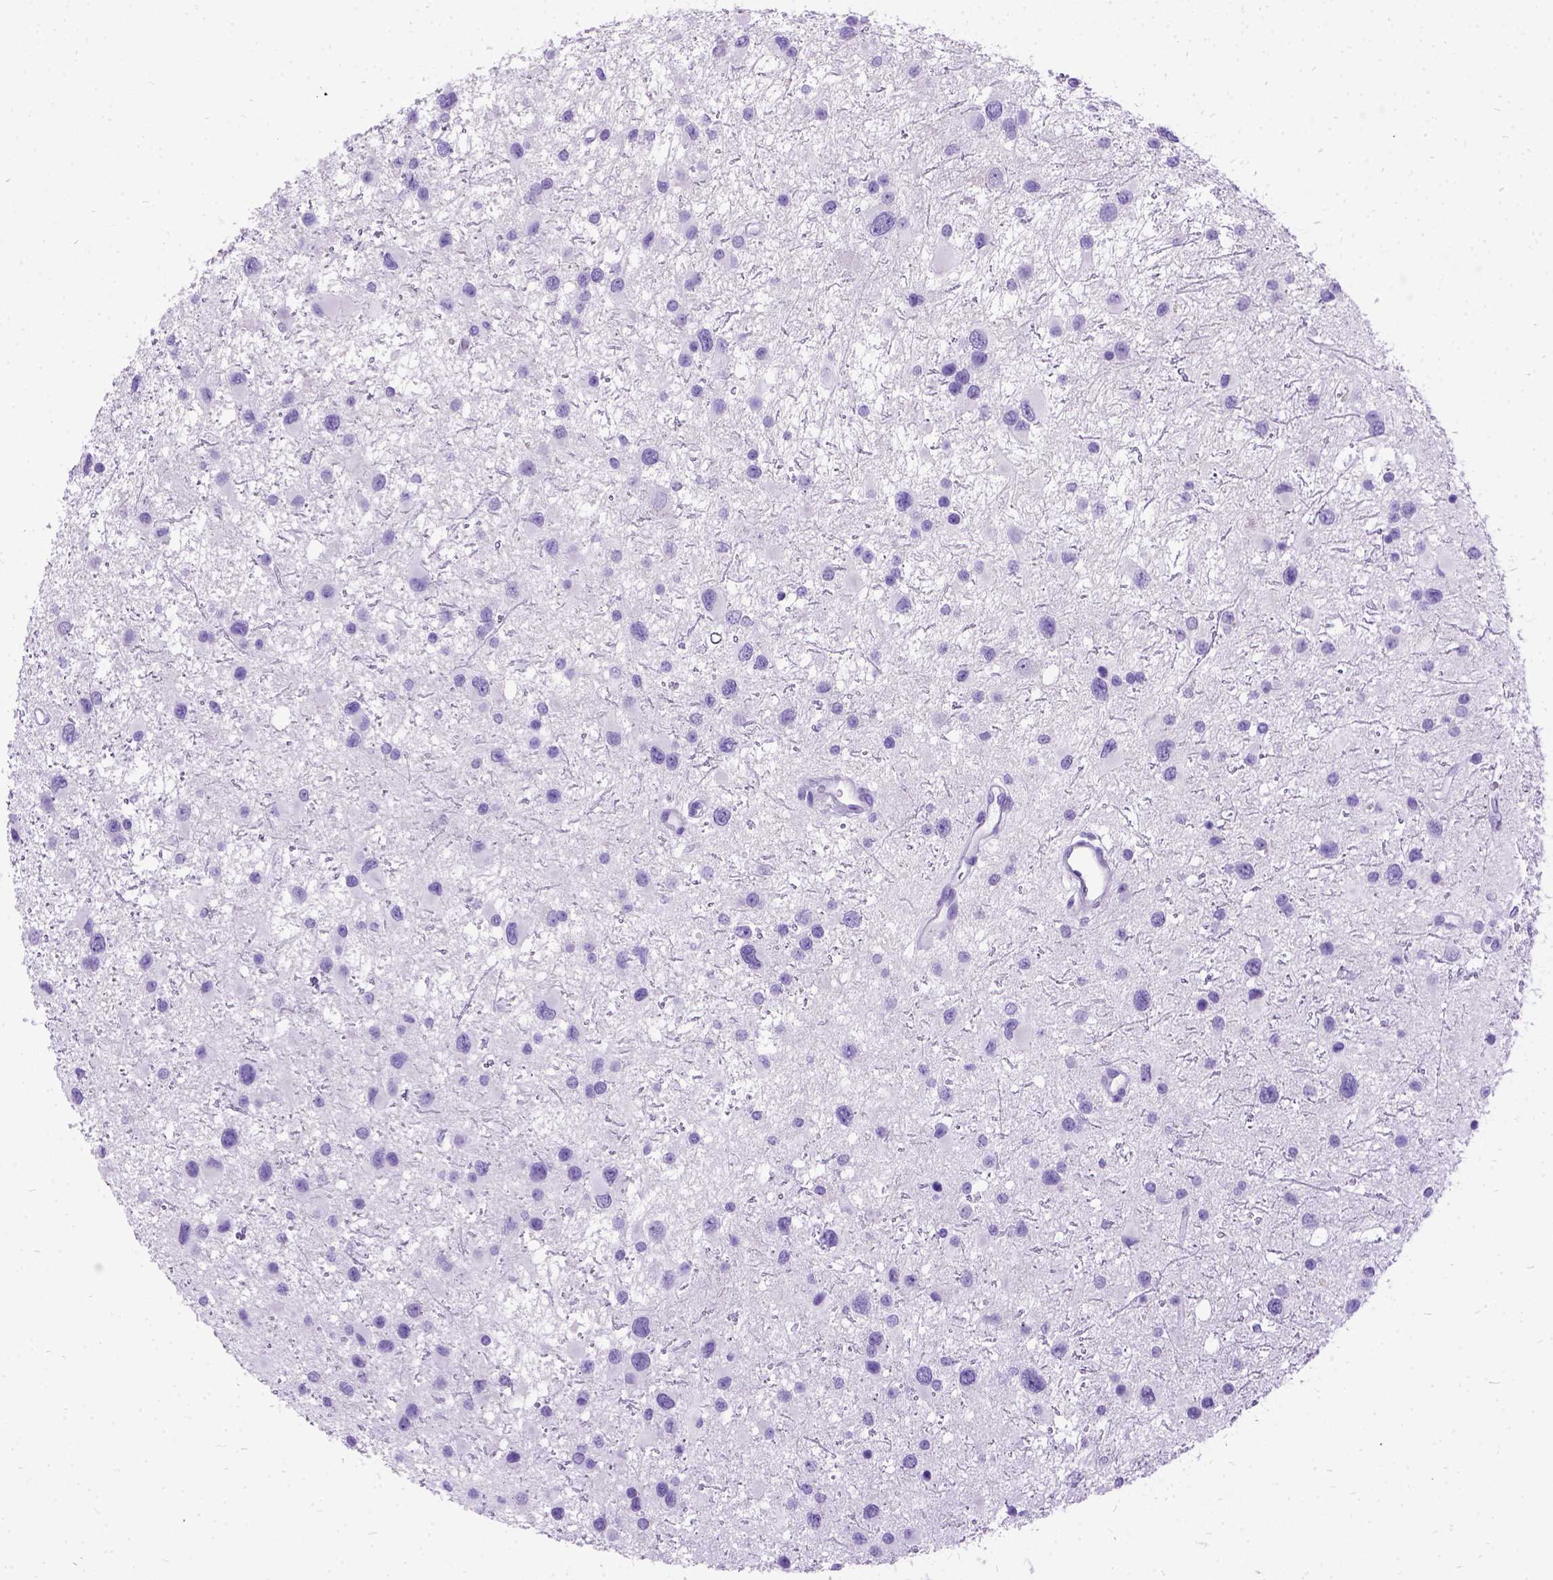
{"staining": {"intensity": "negative", "quantity": "none", "location": "none"}, "tissue": "glioma", "cell_type": "Tumor cells", "image_type": "cancer", "snomed": [{"axis": "morphology", "description": "Glioma, malignant, Low grade"}, {"axis": "topography", "description": "Brain"}], "caption": "High magnification brightfield microscopy of low-grade glioma (malignant) stained with DAB (3,3'-diaminobenzidine) (brown) and counterstained with hematoxylin (blue): tumor cells show no significant positivity.", "gene": "PRG2", "patient": {"sex": "female", "age": 32}}